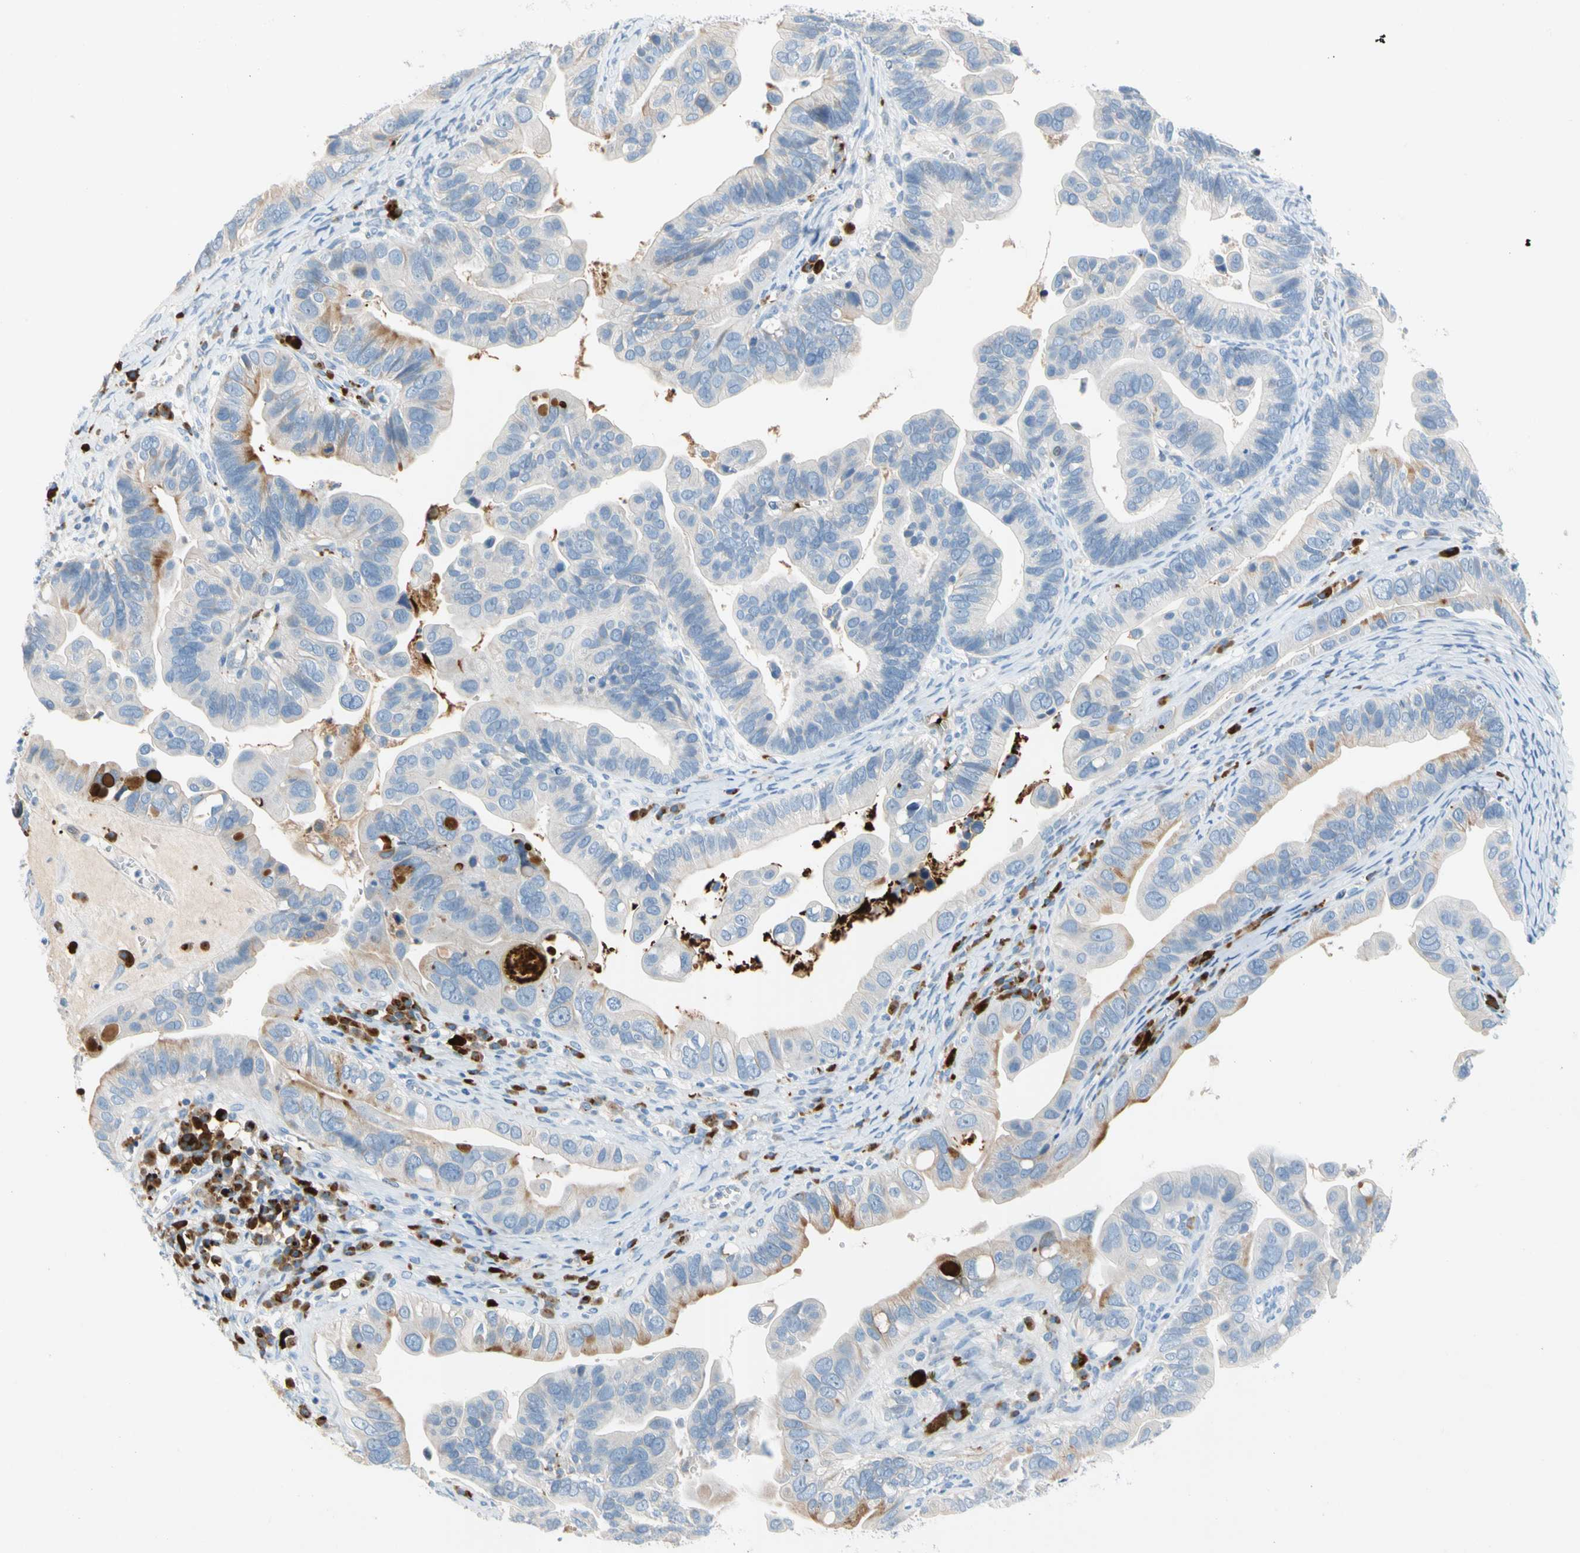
{"staining": {"intensity": "moderate", "quantity": "<25%", "location": "cytoplasmic/membranous"}, "tissue": "ovarian cancer", "cell_type": "Tumor cells", "image_type": "cancer", "snomed": [{"axis": "morphology", "description": "Cystadenocarcinoma, serous, NOS"}, {"axis": "topography", "description": "Ovary"}], "caption": "Ovarian cancer (serous cystadenocarcinoma) stained with DAB (3,3'-diaminobenzidine) immunohistochemistry exhibits low levels of moderate cytoplasmic/membranous staining in approximately <25% of tumor cells.", "gene": "PPBP", "patient": {"sex": "female", "age": 56}}